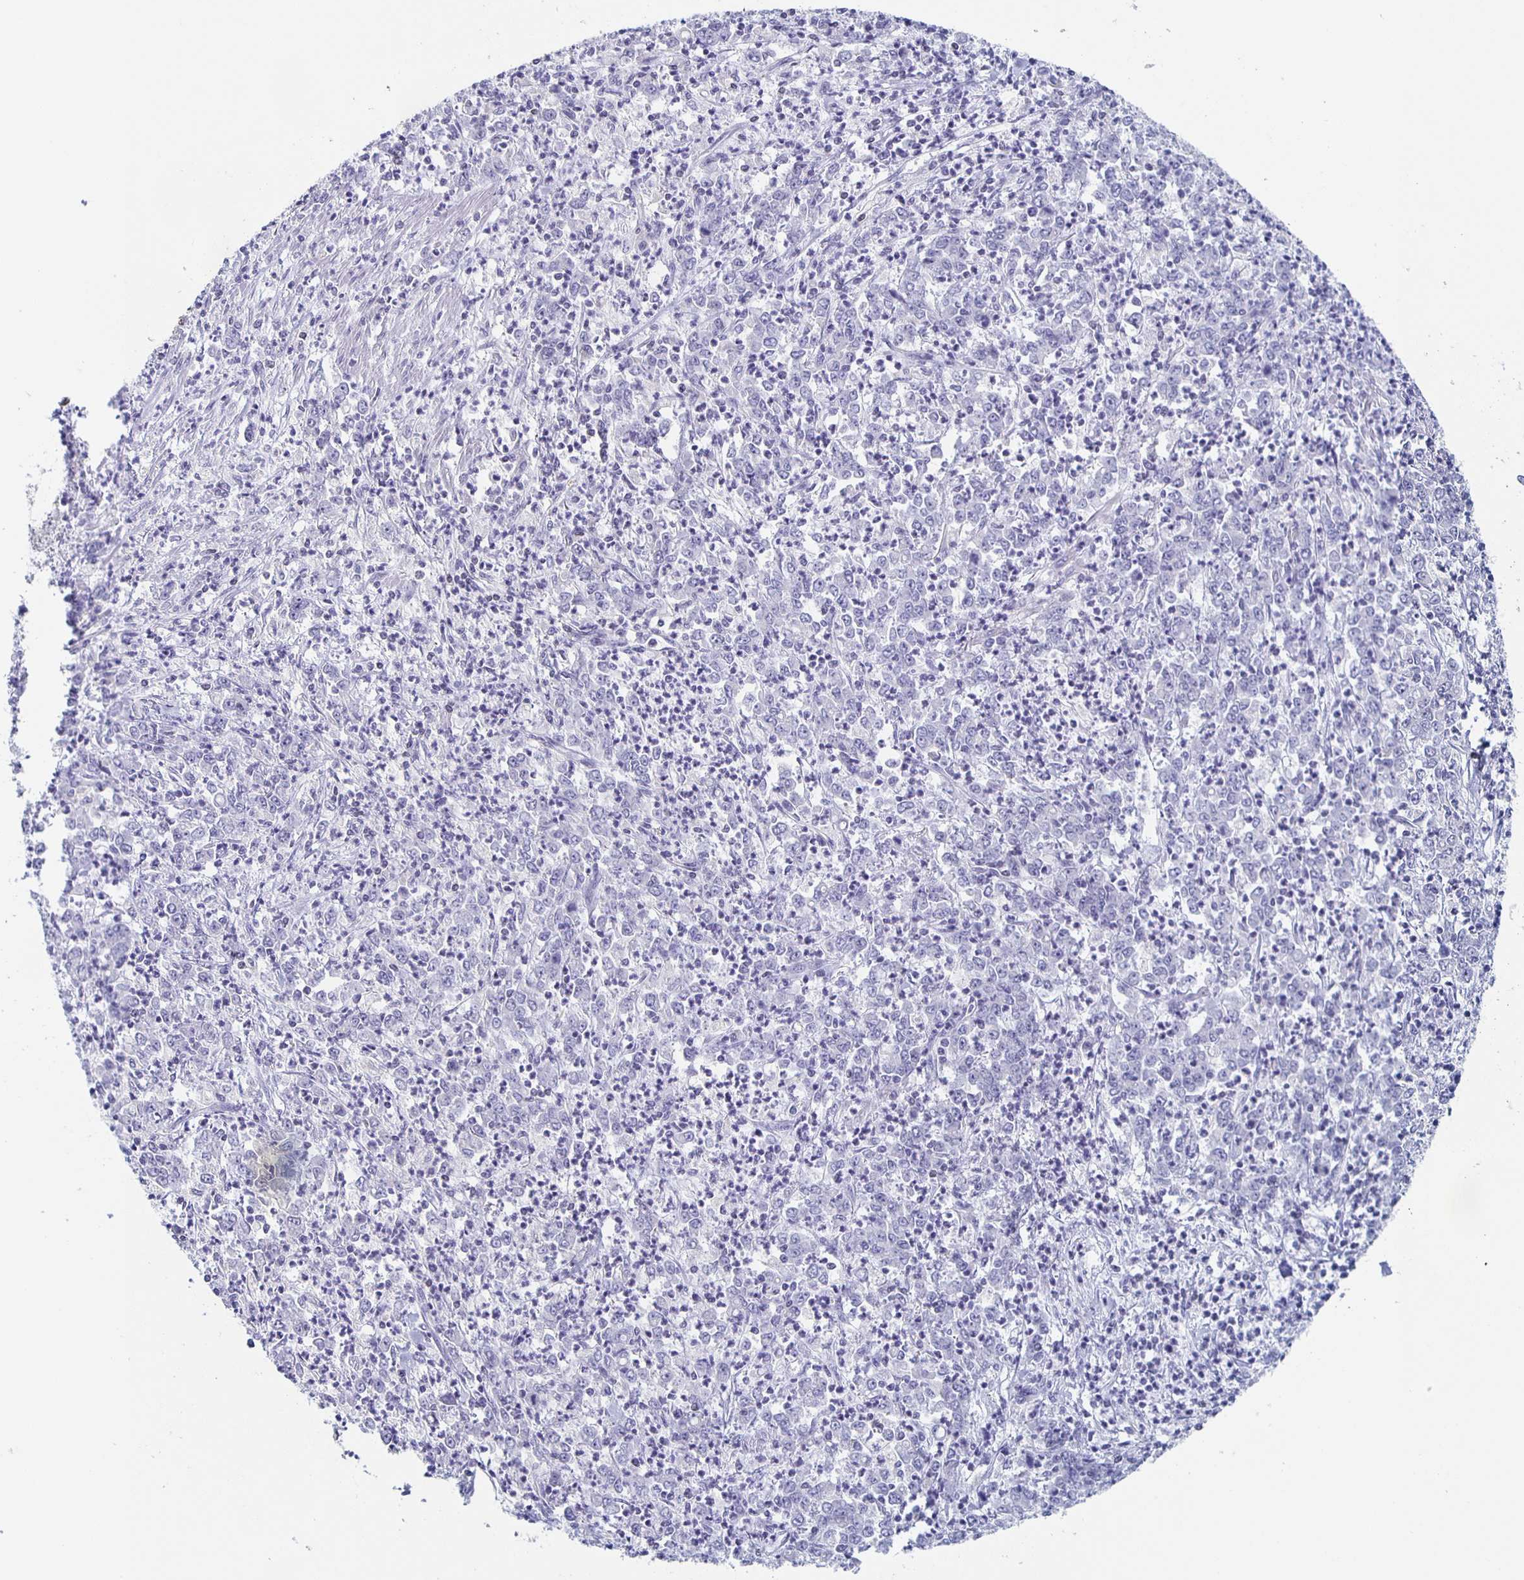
{"staining": {"intensity": "negative", "quantity": "none", "location": "none"}, "tissue": "stomach cancer", "cell_type": "Tumor cells", "image_type": "cancer", "snomed": [{"axis": "morphology", "description": "Adenocarcinoma, NOS"}, {"axis": "topography", "description": "Stomach, lower"}], "caption": "Stomach cancer was stained to show a protein in brown. There is no significant staining in tumor cells. The staining is performed using DAB (3,3'-diaminobenzidine) brown chromogen with nuclei counter-stained in using hematoxylin.", "gene": "FGA", "patient": {"sex": "female", "age": 71}}